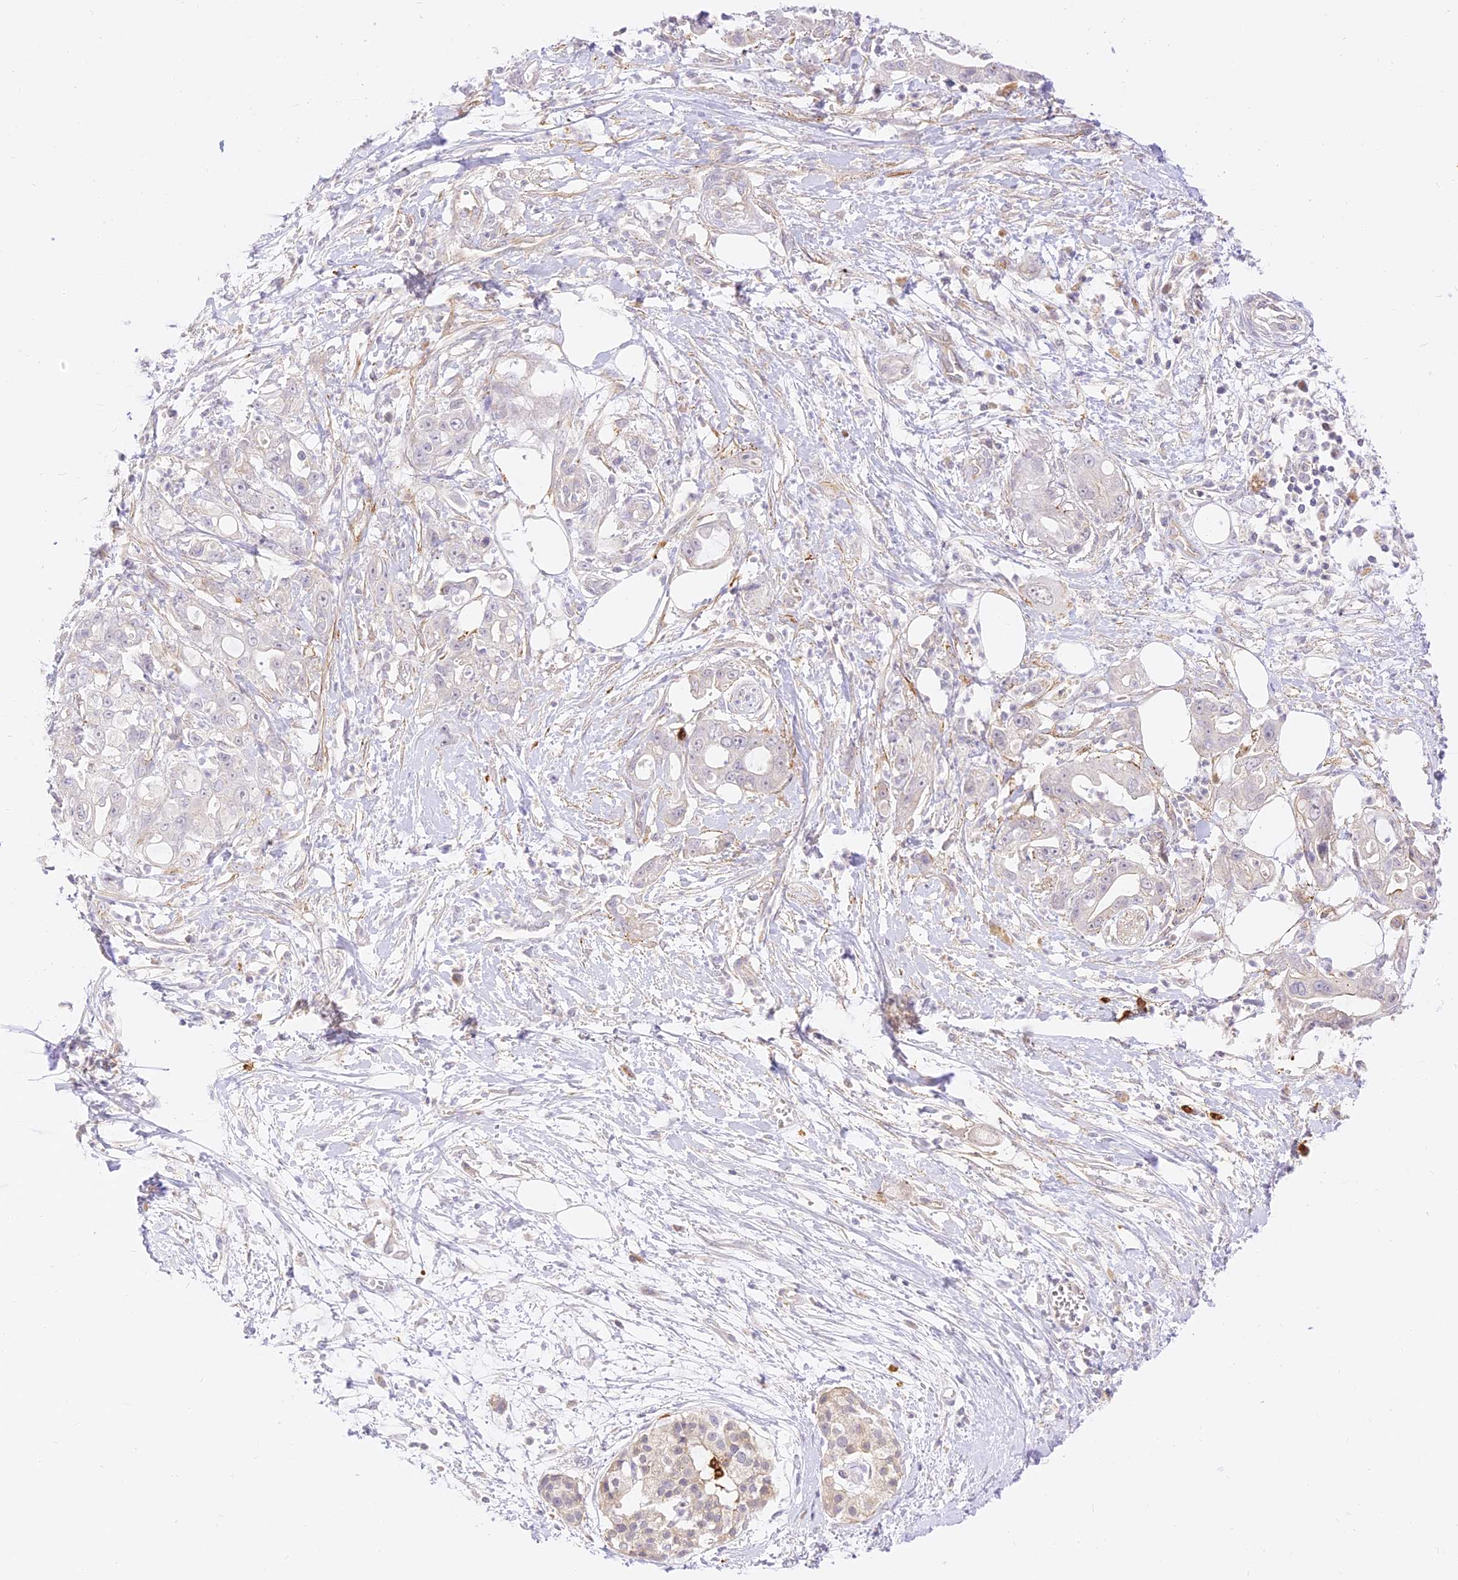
{"staining": {"intensity": "negative", "quantity": "none", "location": "none"}, "tissue": "pancreatic cancer", "cell_type": "Tumor cells", "image_type": "cancer", "snomed": [{"axis": "morphology", "description": "Adenocarcinoma, NOS"}, {"axis": "topography", "description": "Pancreas"}], "caption": "Immunohistochemical staining of human pancreatic cancer demonstrates no significant positivity in tumor cells.", "gene": "LRRC15", "patient": {"sex": "male", "age": 68}}